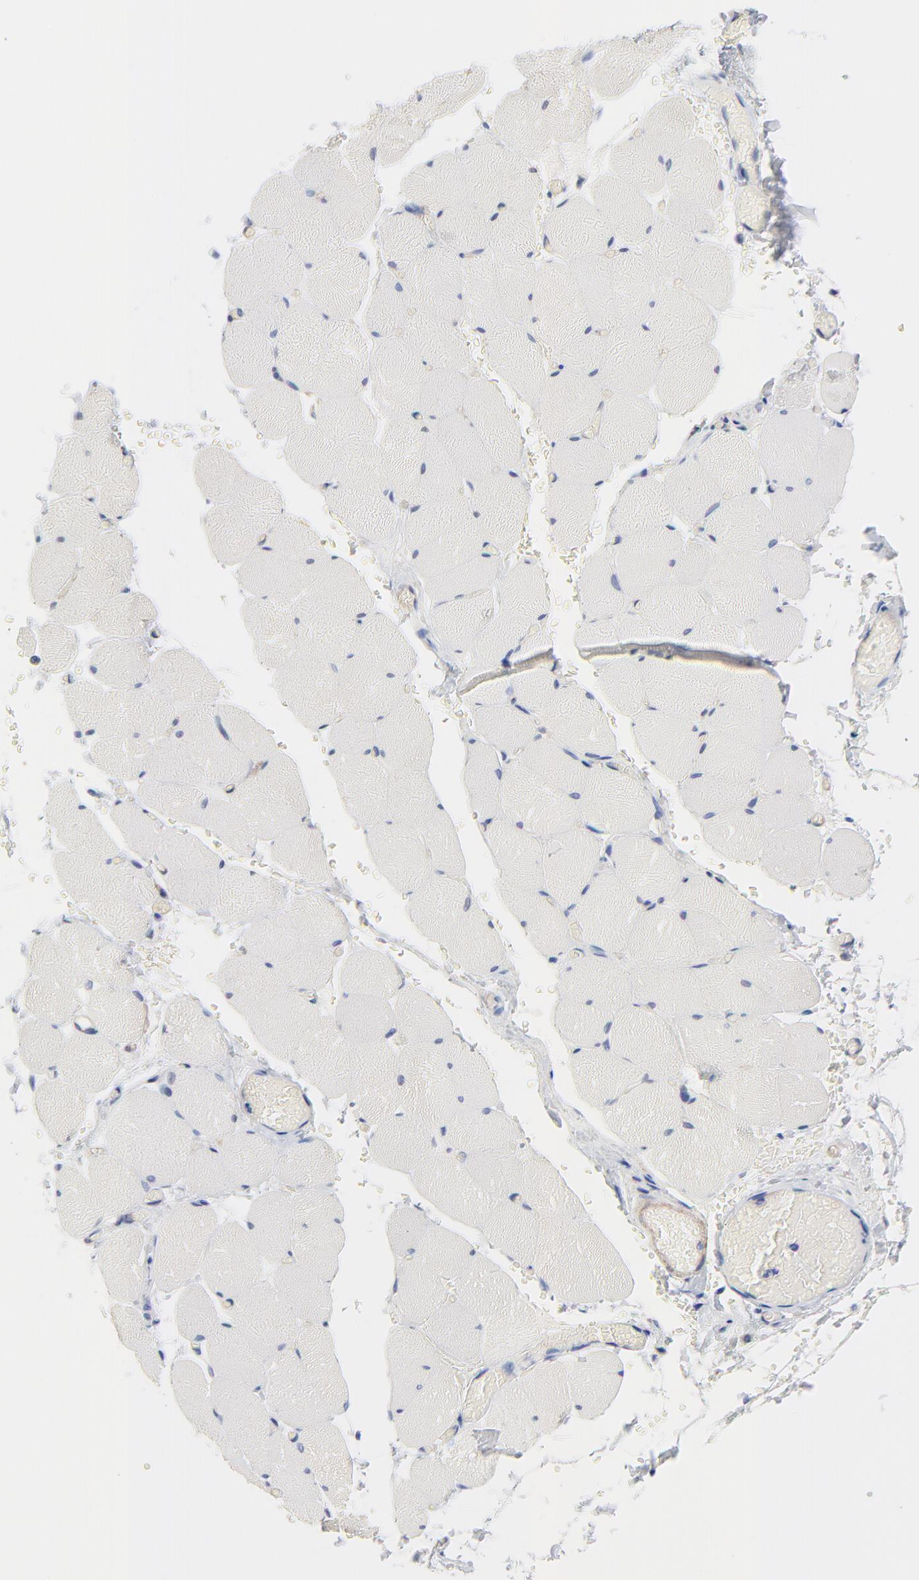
{"staining": {"intensity": "negative", "quantity": "none", "location": "none"}, "tissue": "skeletal muscle", "cell_type": "Myocytes", "image_type": "normal", "snomed": [{"axis": "morphology", "description": "Normal tissue, NOS"}, {"axis": "topography", "description": "Skeletal muscle"}, {"axis": "topography", "description": "Soft tissue"}], "caption": "DAB (3,3'-diaminobenzidine) immunohistochemical staining of unremarkable skeletal muscle exhibits no significant positivity in myocytes.", "gene": "CD2AP", "patient": {"sex": "female", "age": 58}}